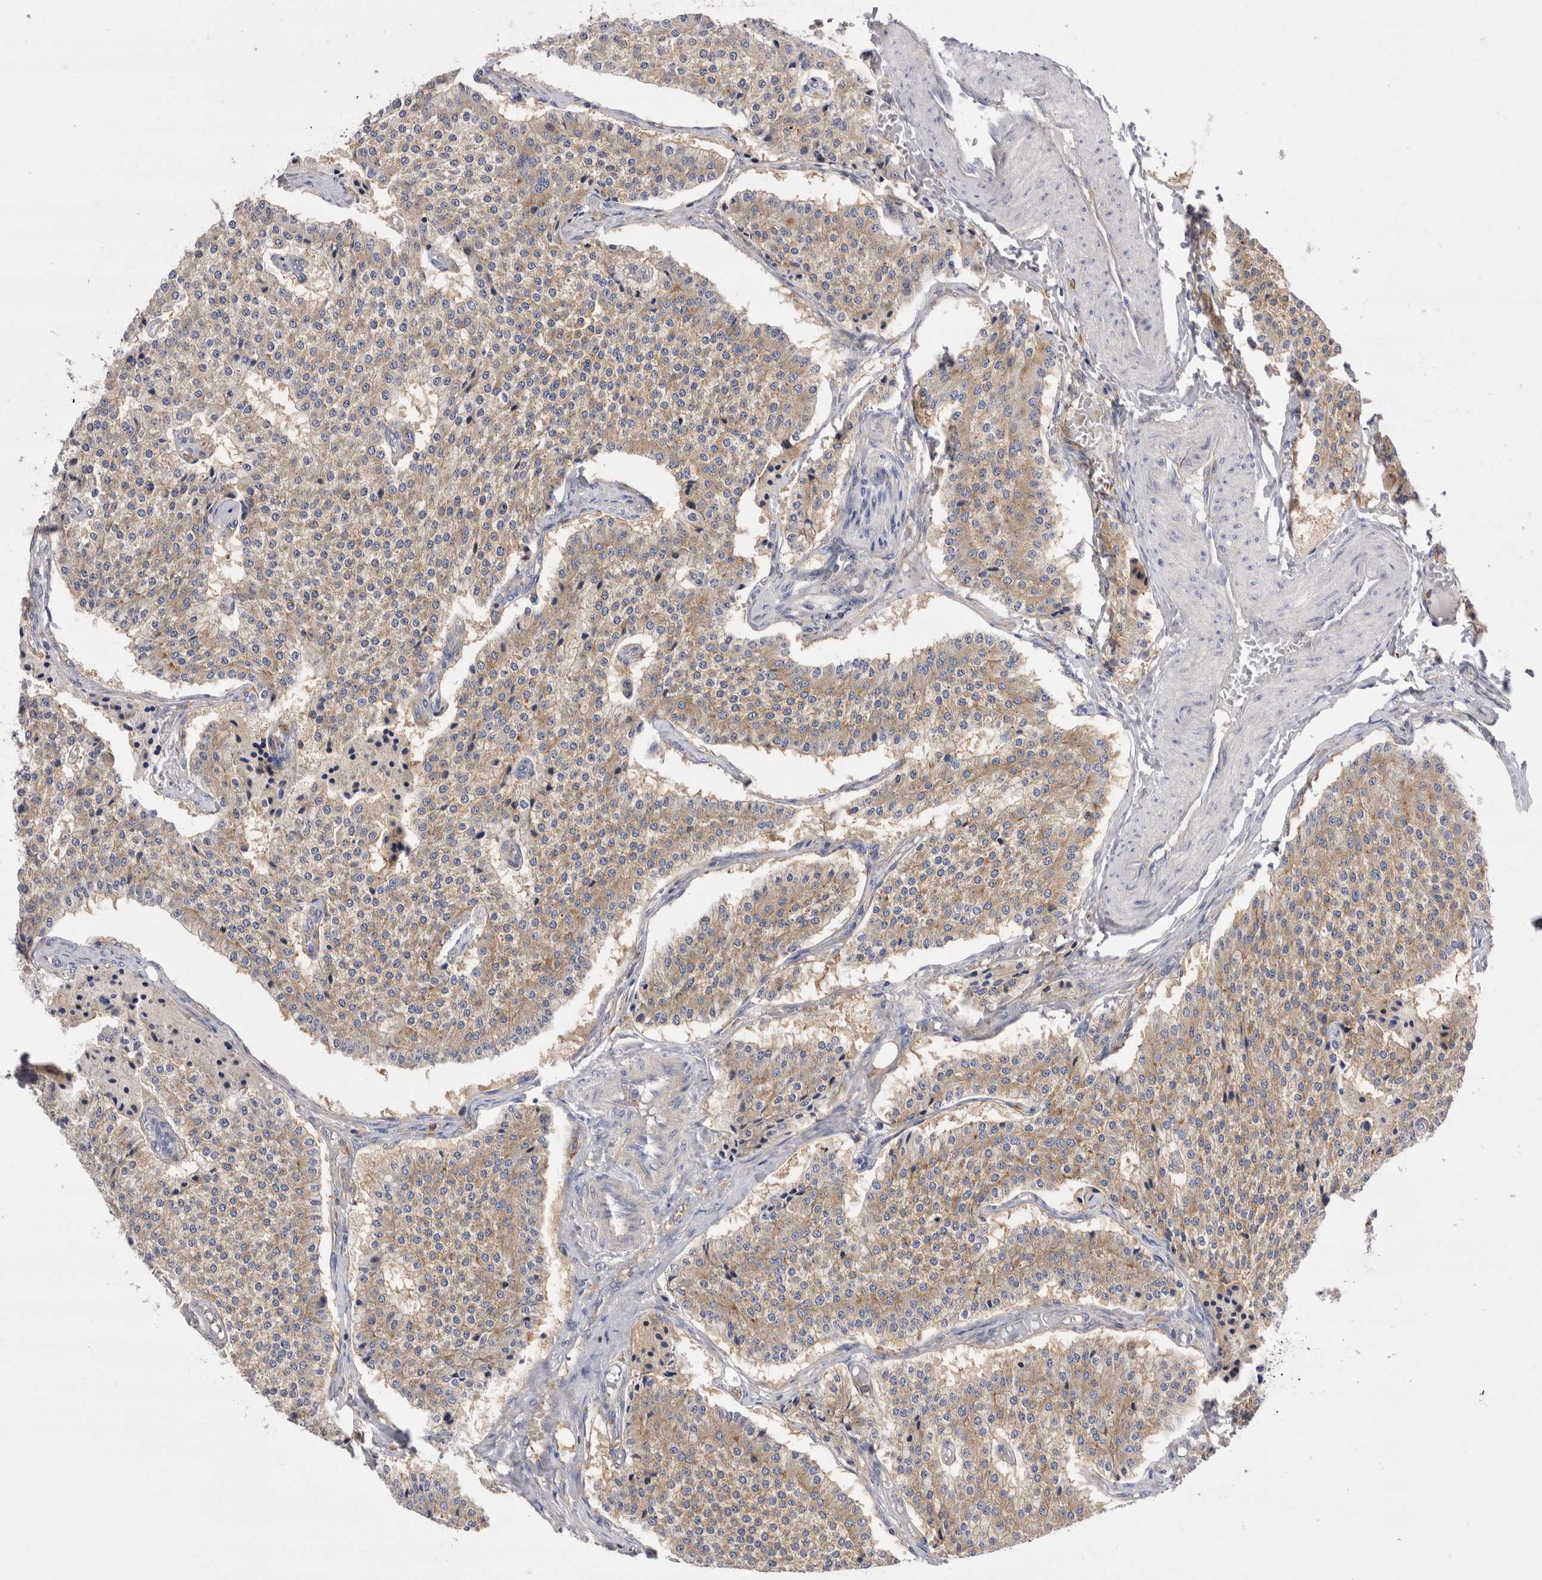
{"staining": {"intensity": "weak", "quantity": ">75%", "location": "cytoplasmic/membranous"}, "tissue": "carcinoid", "cell_type": "Tumor cells", "image_type": "cancer", "snomed": [{"axis": "morphology", "description": "Carcinoid, malignant, NOS"}, {"axis": "topography", "description": "Colon"}], "caption": "This is a histology image of immunohistochemistry (IHC) staining of carcinoid, which shows weak staining in the cytoplasmic/membranous of tumor cells.", "gene": "RAB11FIP1", "patient": {"sex": "female", "age": 52}}